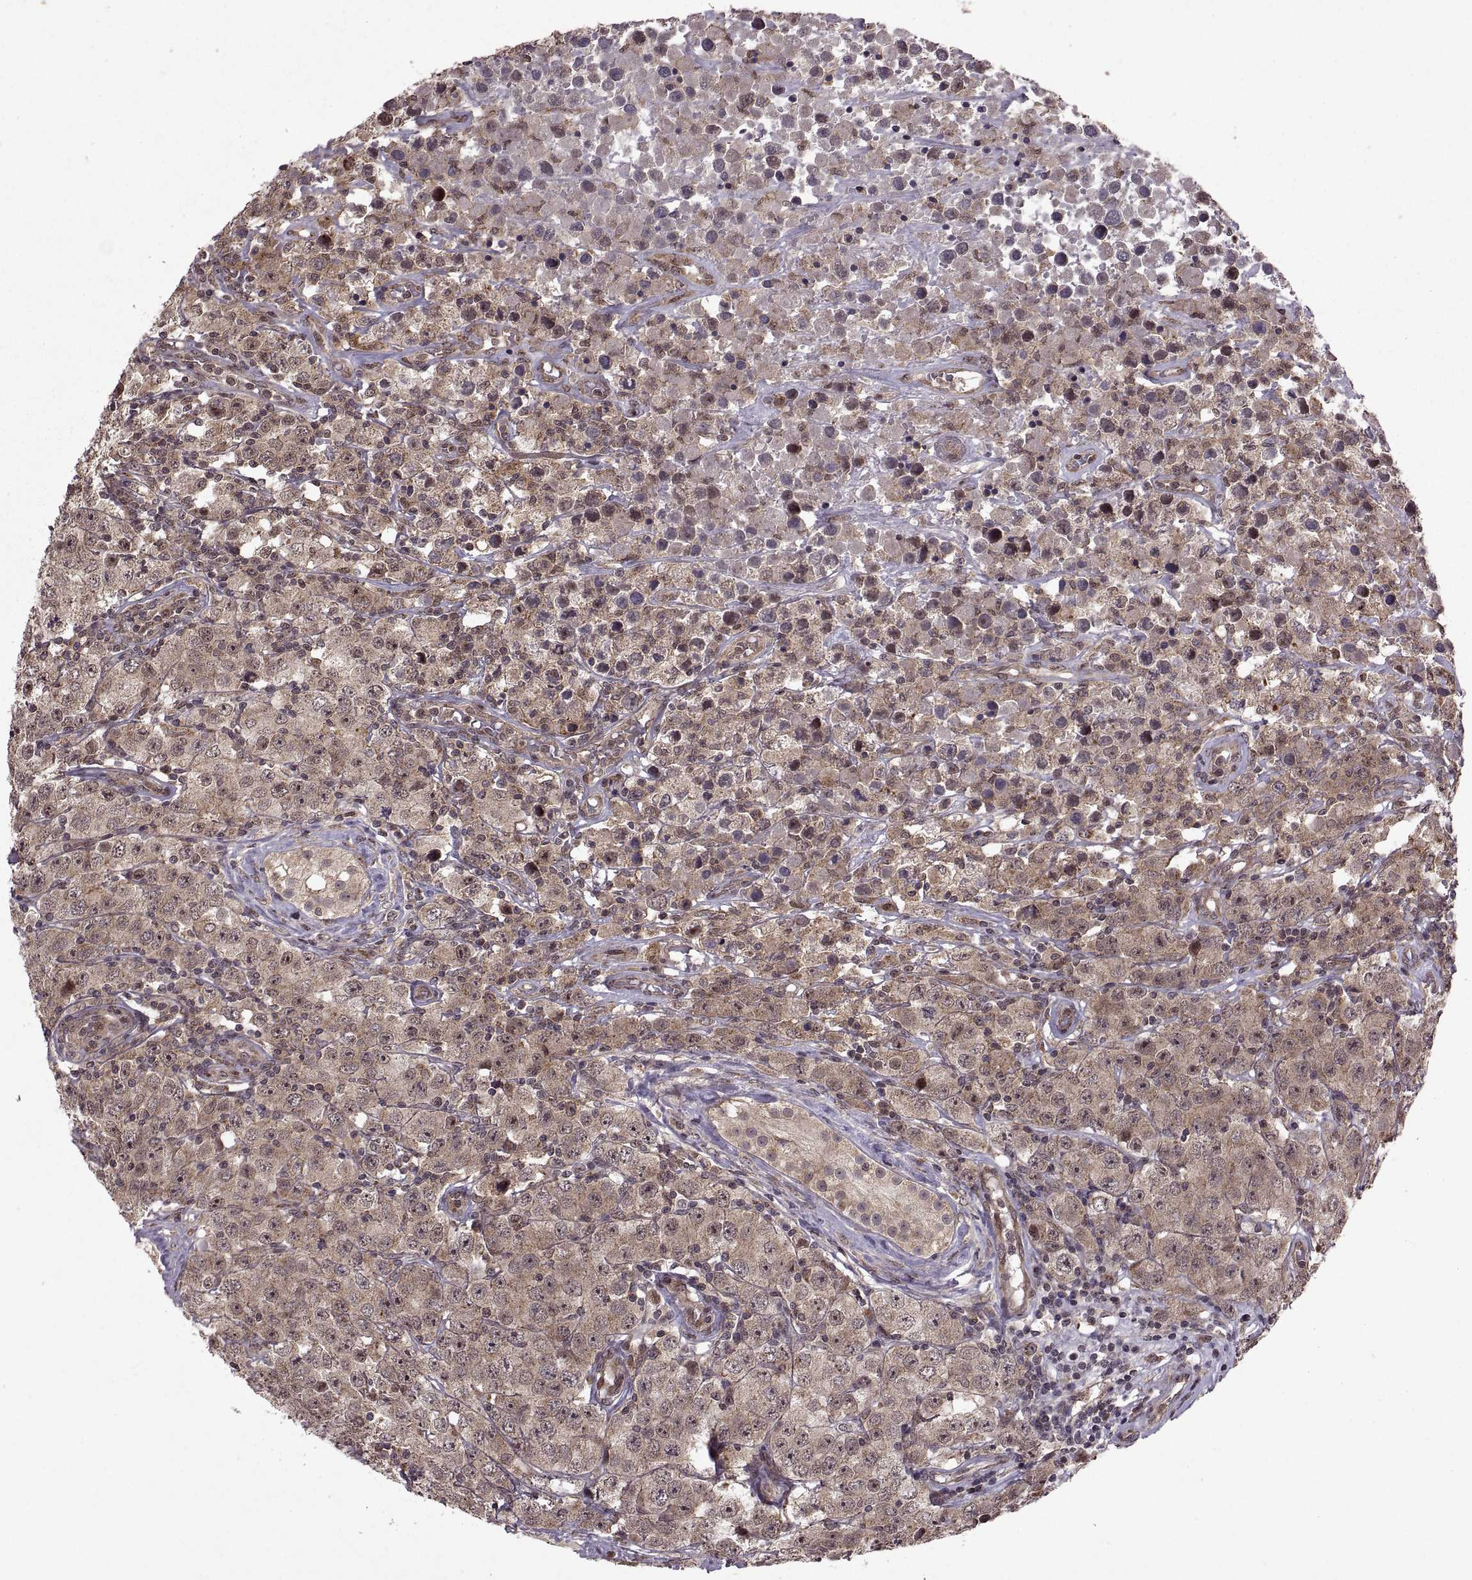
{"staining": {"intensity": "weak", "quantity": ">75%", "location": "cytoplasmic/membranous"}, "tissue": "testis cancer", "cell_type": "Tumor cells", "image_type": "cancer", "snomed": [{"axis": "morphology", "description": "Seminoma, NOS"}, {"axis": "topography", "description": "Testis"}], "caption": "This is a micrograph of IHC staining of testis cancer (seminoma), which shows weak positivity in the cytoplasmic/membranous of tumor cells.", "gene": "PTOV1", "patient": {"sex": "male", "age": 52}}